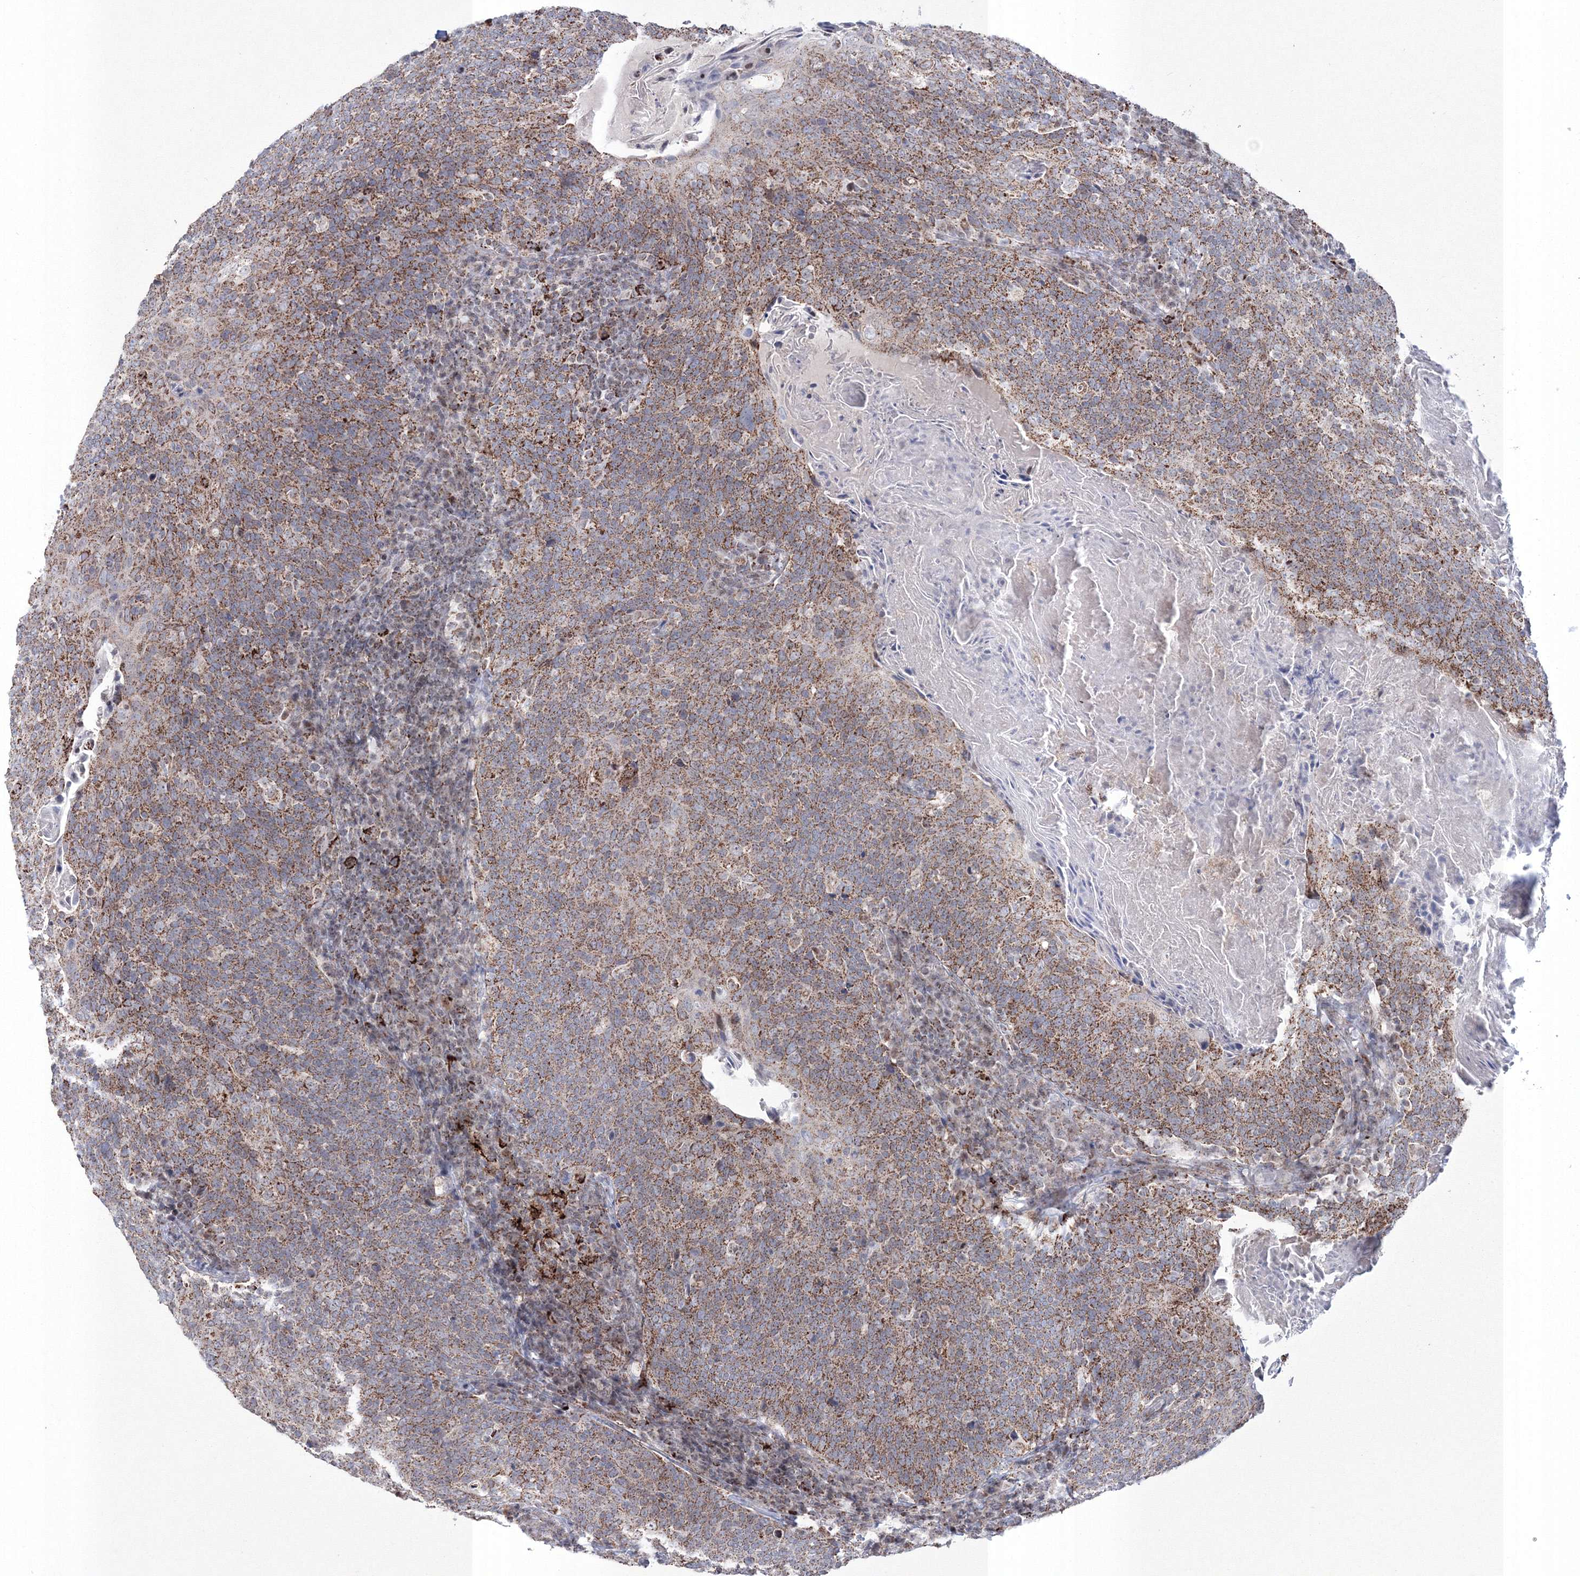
{"staining": {"intensity": "strong", "quantity": ">75%", "location": "cytoplasmic/membranous,nuclear"}, "tissue": "head and neck cancer", "cell_type": "Tumor cells", "image_type": "cancer", "snomed": [{"axis": "morphology", "description": "Squamous cell carcinoma, NOS"}, {"axis": "morphology", "description": "Squamous cell carcinoma, metastatic, NOS"}, {"axis": "topography", "description": "Lymph node"}, {"axis": "topography", "description": "Head-Neck"}], "caption": "This is a histology image of immunohistochemistry (IHC) staining of head and neck squamous cell carcinoma, which shows strong expression in the cytoplasmic/membranous and nuclear of tumor cells.", "gene": "GRSF1", "patient": {"sex": "male", "age": 62}}